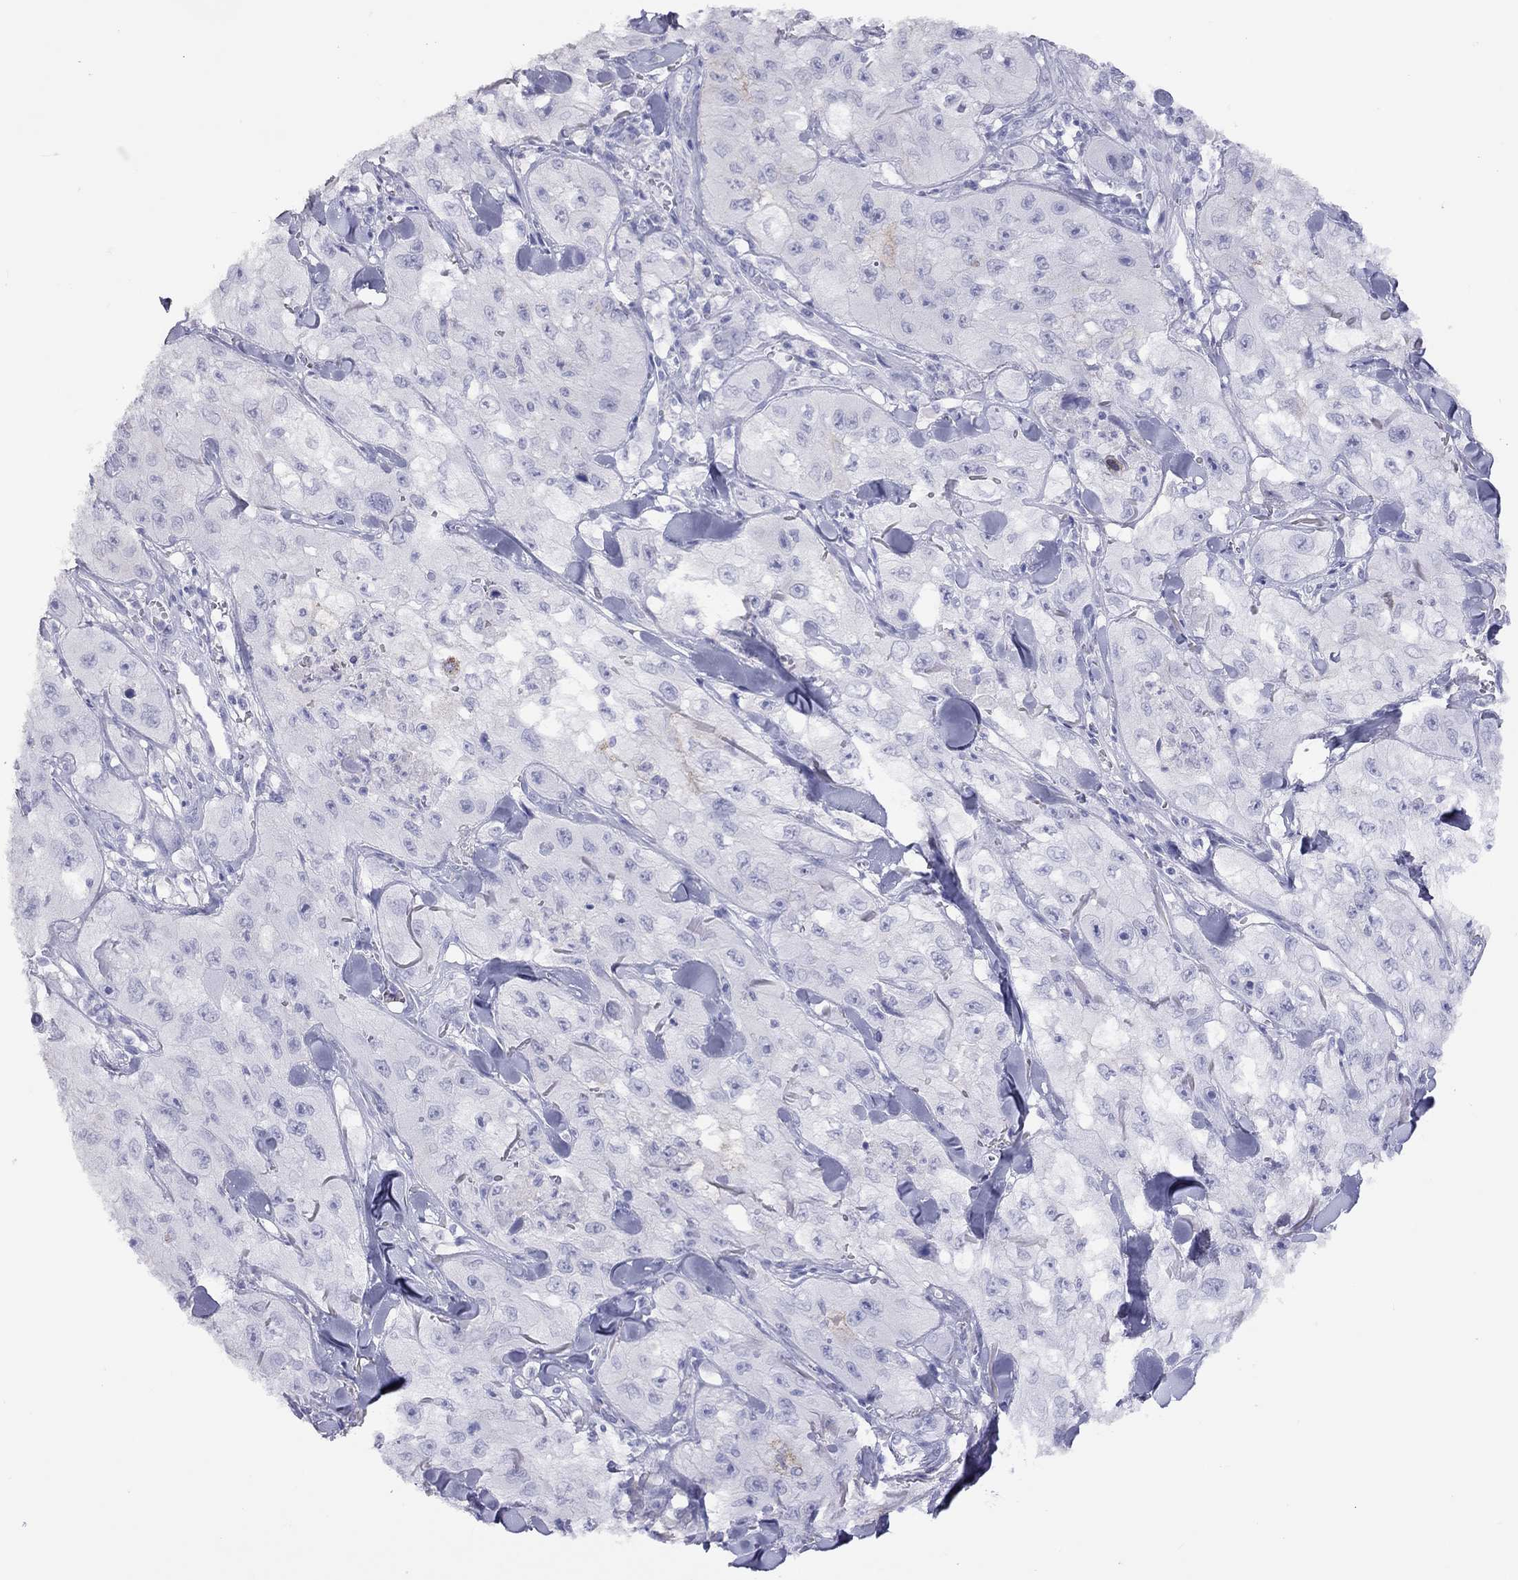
{"staining": {"intensity": "negative", "quantity": "none", "location": "none"}, "tissue": "skin cancer", "cell_type": "Tumor cells", "image_type": "cancer", "snomed": [{"axis": "morphology", "description": "Squamous cell carcinoma, NOS"}, {"axis": "topography", "description": "Skin"}, {"axis": "topography", "description": "Subcutis"}], "caption": "An immunohistochemistry photomicrograph of skin cancer is shown. There is no staining in tumor cells of skin cancer. The staining was performed using DAB to visualize the protein expression in brown, while the nuclei were stained in blue with hematoxylin (Magnification: 20x).", "gene": "MUC16", "patient": {"sex": "male", "age": 73}}